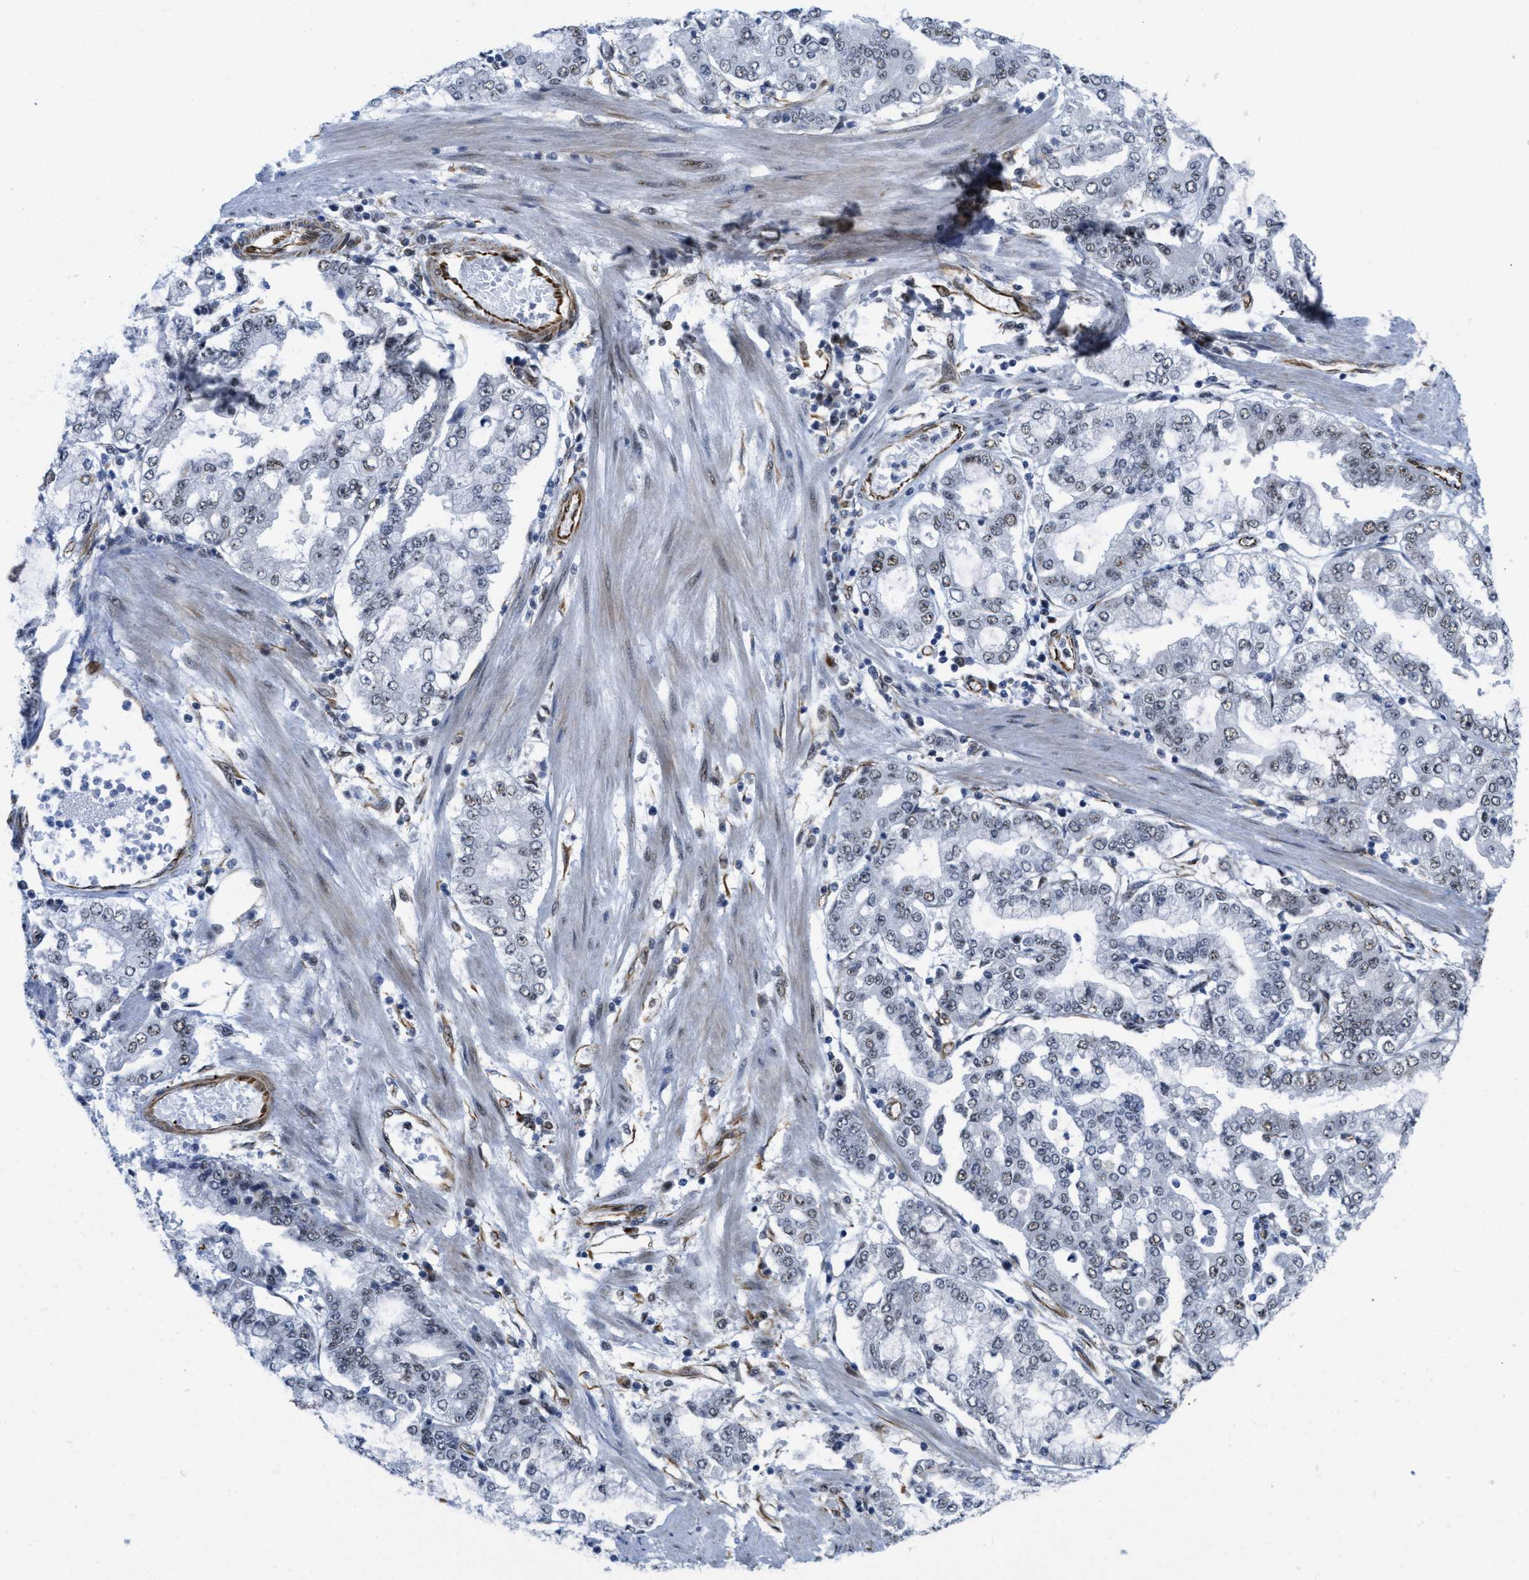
{"staining": {"intensity": "weak", "quantity": "25%-75%", "location": "nuclear"}, "tissue": "stomach cancer", "cell_type": "Tumor cells", "image_type": "cancer", "snomed": [{"axis": "morphology", "description": "Adenocarcinoma, NOS"}, {"axis": "topography", "description": "Stomach"}], "caption": "High-power microscopy captured an IHC micrograph of stomach adenocarcinoma, revealing weak nuclear staining in about 25%-75% of tumor cells.", "gene": "LRRC8B", "patient": {"sex": "male", "age": 76}}